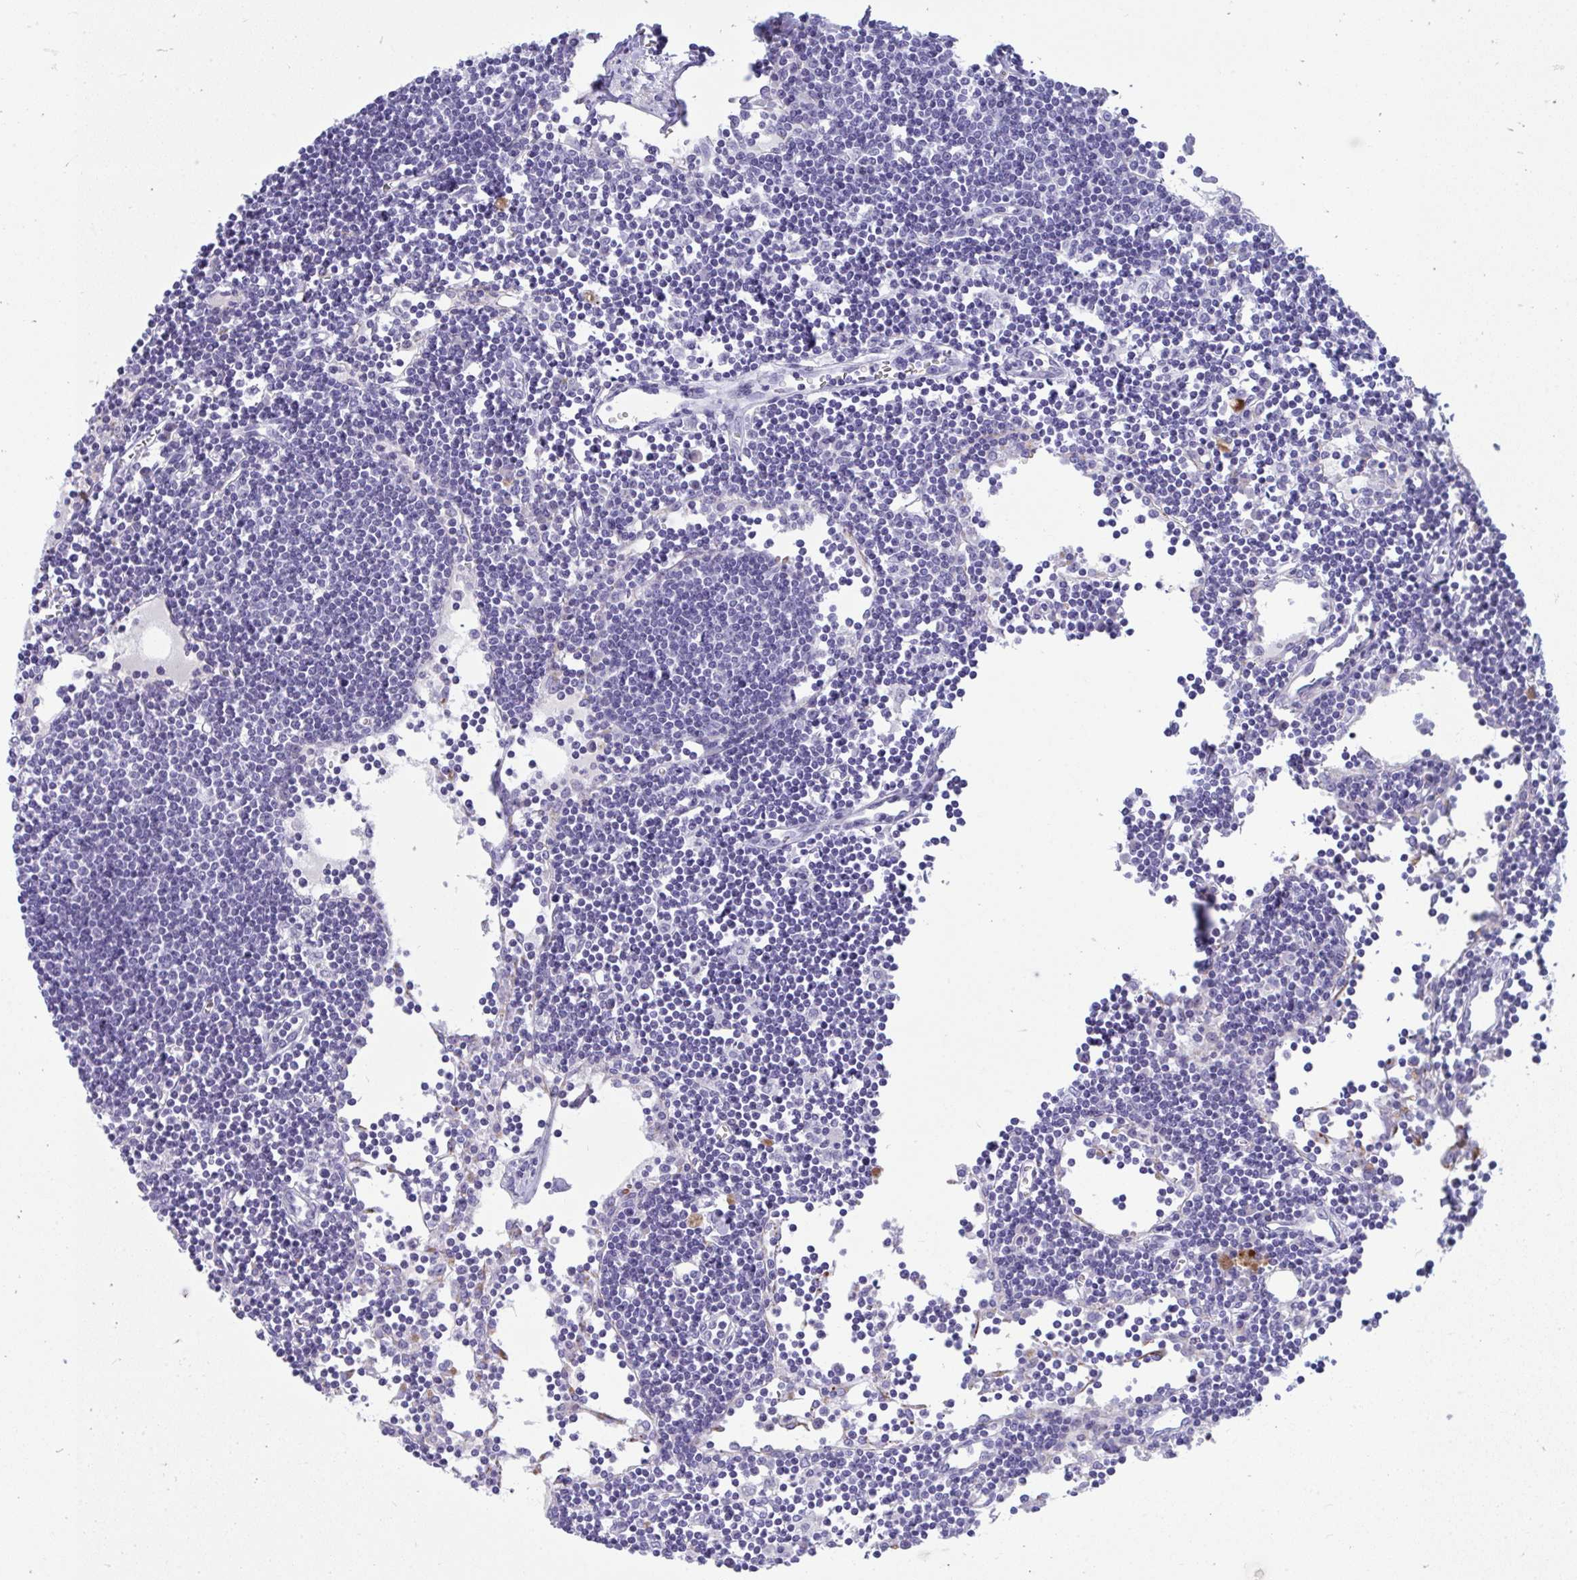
{"staining": {"intensity": "negative", "quantity": "none", "location": "none"}, "tissue": "lymph node", "cell_type": "Germinal center cells", "image_type": "normal", "snomed": [{"axis": "morphology", "description": "Normal tissue, NOS"}, {"axis": "topography", "description": "Lymph node"}], "caption": "Histopathology image shows no significant protein staining in germinal center cells of normal lymph node.", "gene": "PIGZ", "patient": {"sex": "female", "age": 65}}